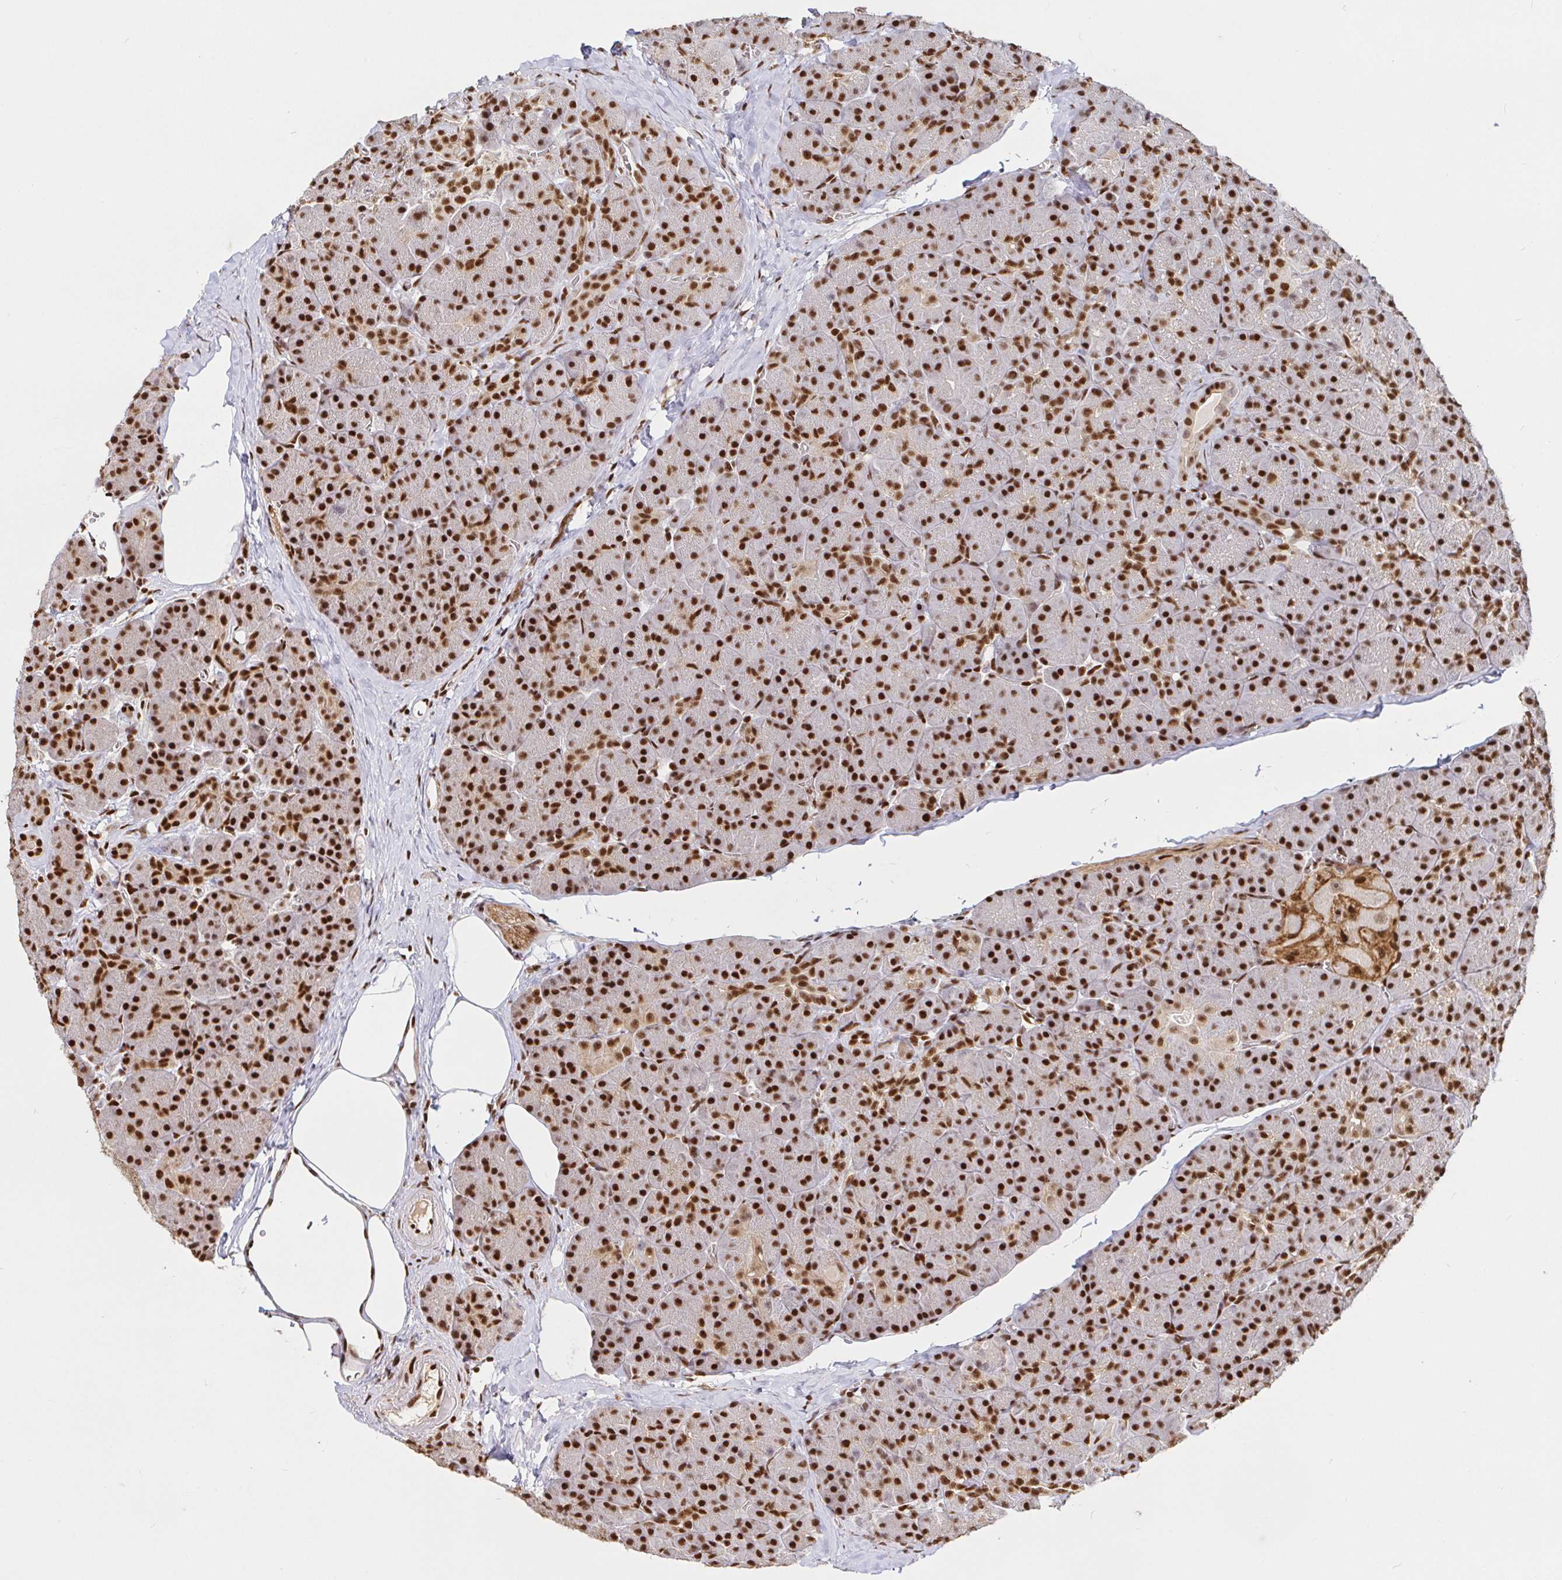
{"staining": {"intensity": "strong", "quantity": ">75%", "location": "nuclear"}, "tissue": "pancreas", "cell_type": "Exocrine glandular cells", "image_type": "normal", "snomed": [{"axis": "morphology", "description": "Normal tissue, NOS"}, {"axis": "topography", "description": "Pancreas"}], "caption": "A high-resolution image shows IHC staining of unremarkable pancreas, which shows strong nuclear expression in about >75% of exocrine glandular cells. Immunohistochemistry stains the protein of interest in brown and the nuclei are stained blue.", "gene": "SP3", "patient": {"sex": "male", "age": 57}}